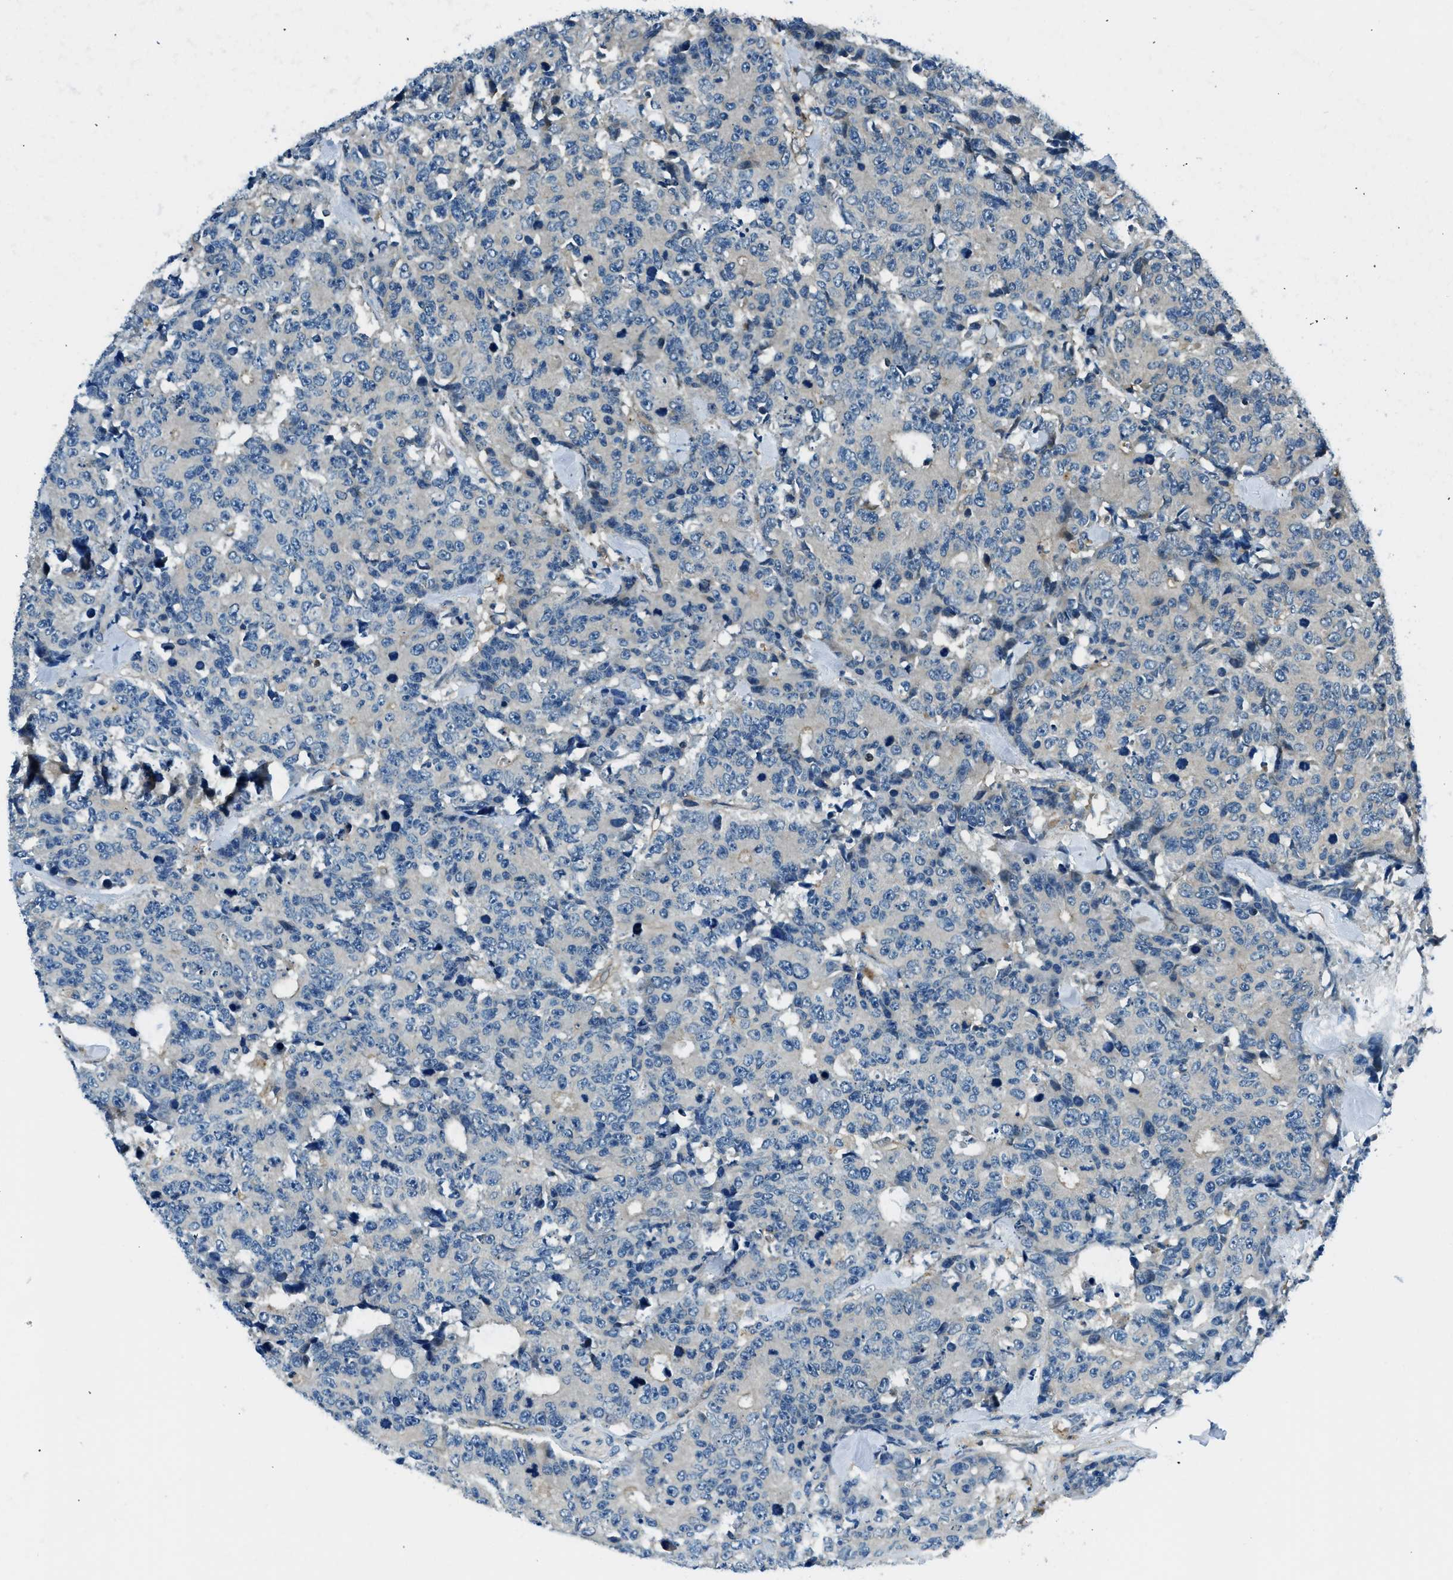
{"staining": {"intensity": "negative", "quantity": "none", "location": "none"}, "tissue": "colorectal cancer", "cell_type": "Tumor cells", "image_type": "cancer", "snomed": [{"axis": "morphology", "description": "Adenocarcinoma, NOS"}, {"axis": "topography", "description": "Colon"}], "caption": "The photomicrograph reveals no significant expression in tumor cells of colorectal cancer.", "gene": "SLC19A2", "patient": {"sex": "female", "age": 86}}